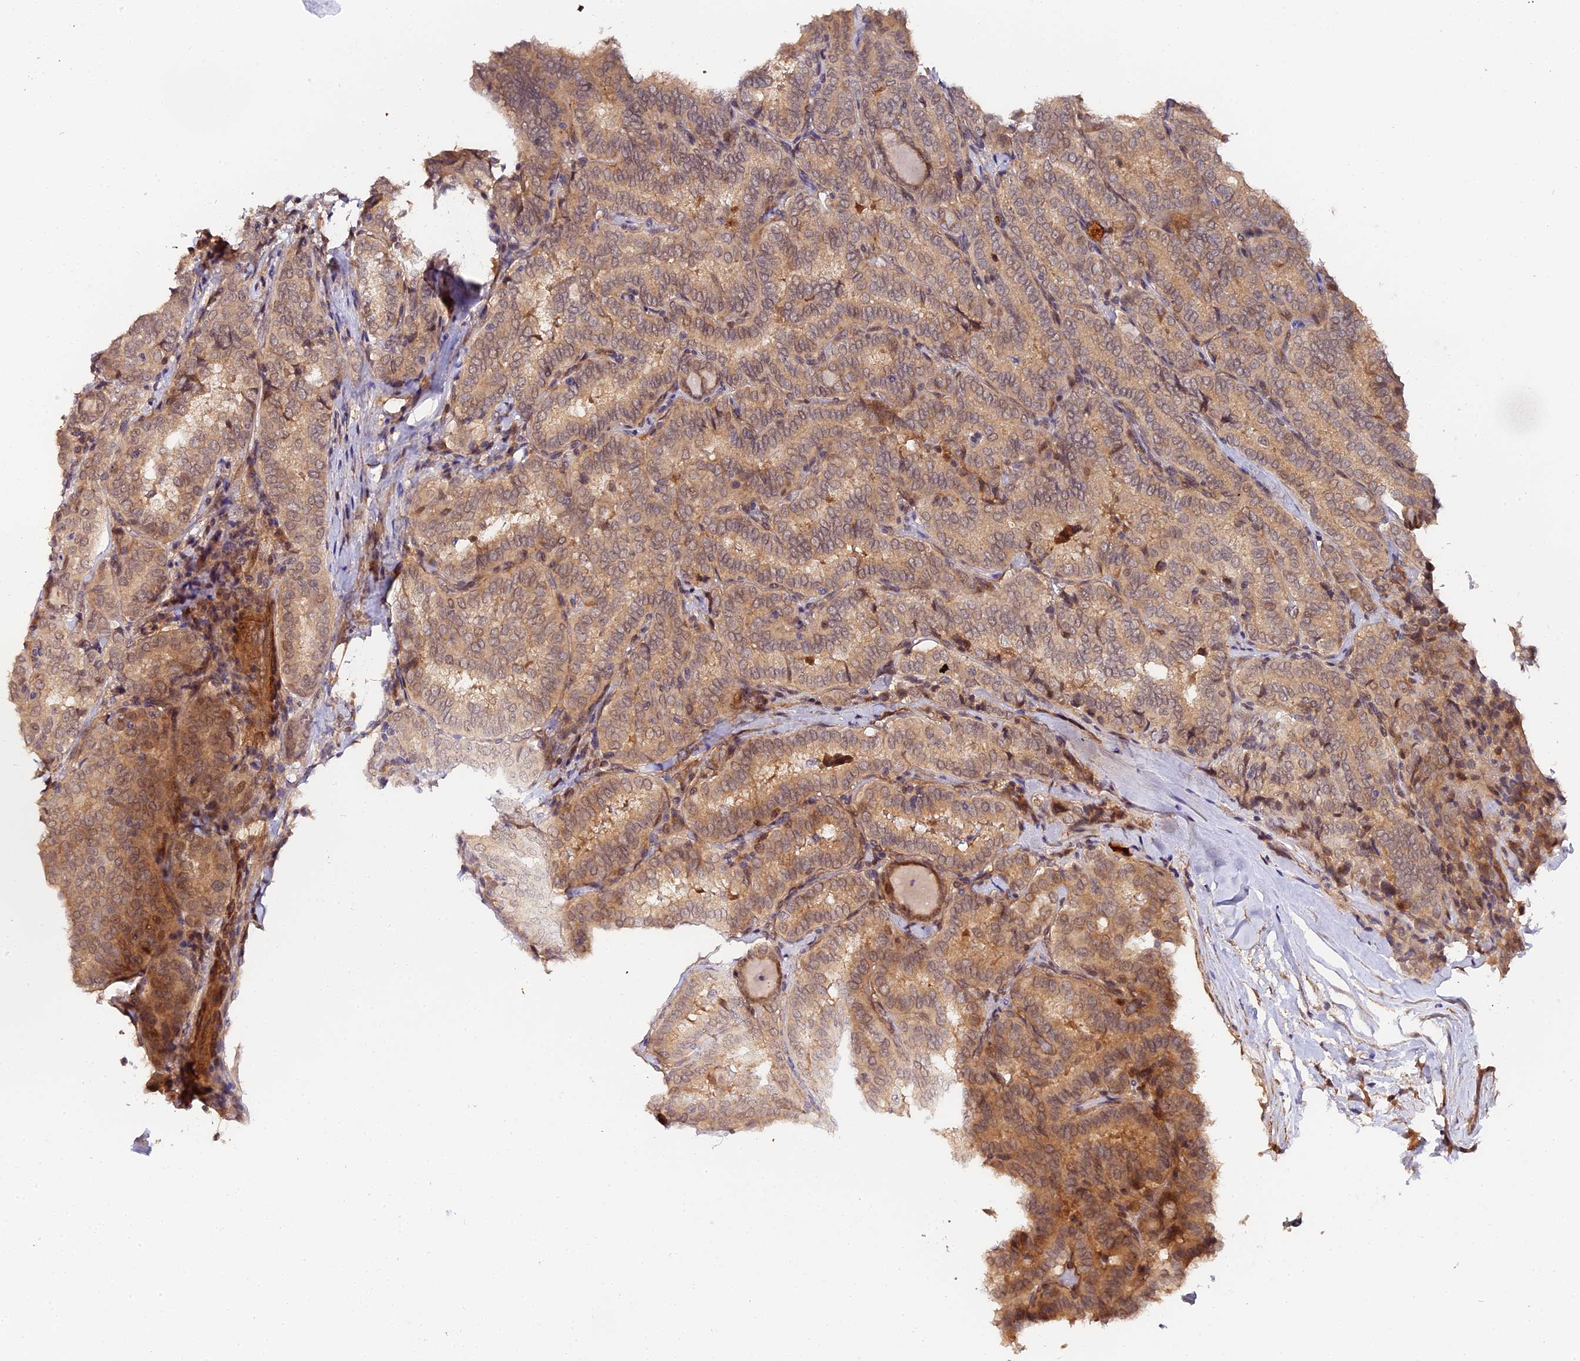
{"staining": {"intensity": "weak", "quantity": ">75%", "location": "cytoplasmic/membranous,nuclear"}, "tissue": "thyroid cancer", "cell_type": "Tumor cells", "image_type": "cancer", "snomed": [{"axis": "morphology", "description": "Normal tissue, NOS"}, {"axis": "morphology", "description": "Papillary adenocarcinoma, NOS"}, {"axis": "topography", "description": "Thyroid gland"}], "caption": "Thyroid papillary adenocarcinoma stained with immunohistochemistry demonstrates weak cytoplasmic/membranous and nuclear expression in approximately >75% of tumor cells.", "gene": "IMPACT", "patient": {"sex": "female", "age": 30}}